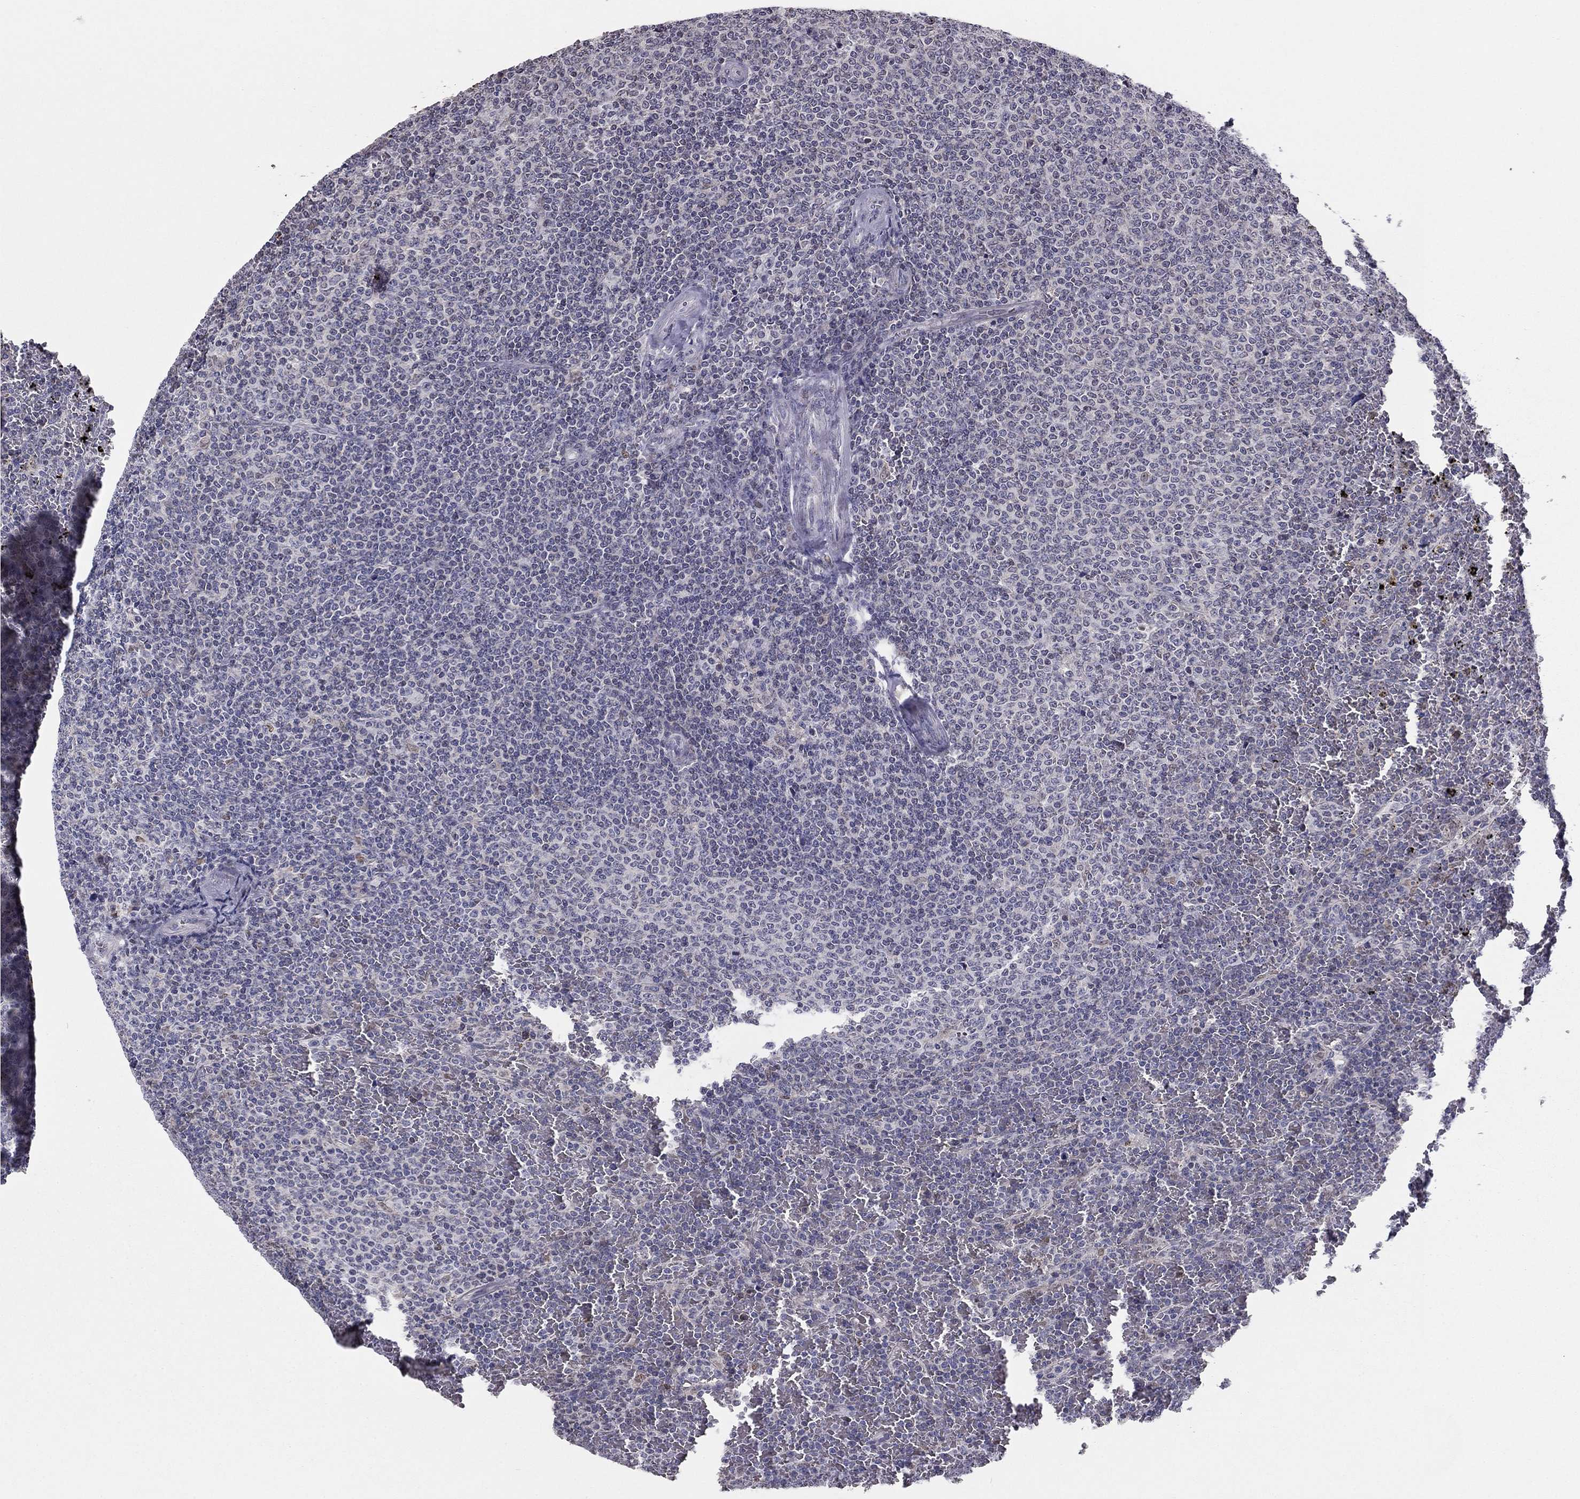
{"staining": {"intensity": "negative", "quantity": "none", "location": "none"}, "tissue": "lymphoma", "cell_type": "Tumor cells", "image_type": "cancer", "snomed": [{"axis": "morphology", "description": "Malignant lymphoma, non-Hodgkin's type, Low grade"}, {"axis": "topography", "description": "Spleen"}], "caption": "This image is of lymphoma stained with immunohistochemistry to label a protein in brown with the nuclei are counter-stained blue. There is no expression in tumor cells.", "gene": "HCN1", "patient": {"sex": "female", "age": 77}}